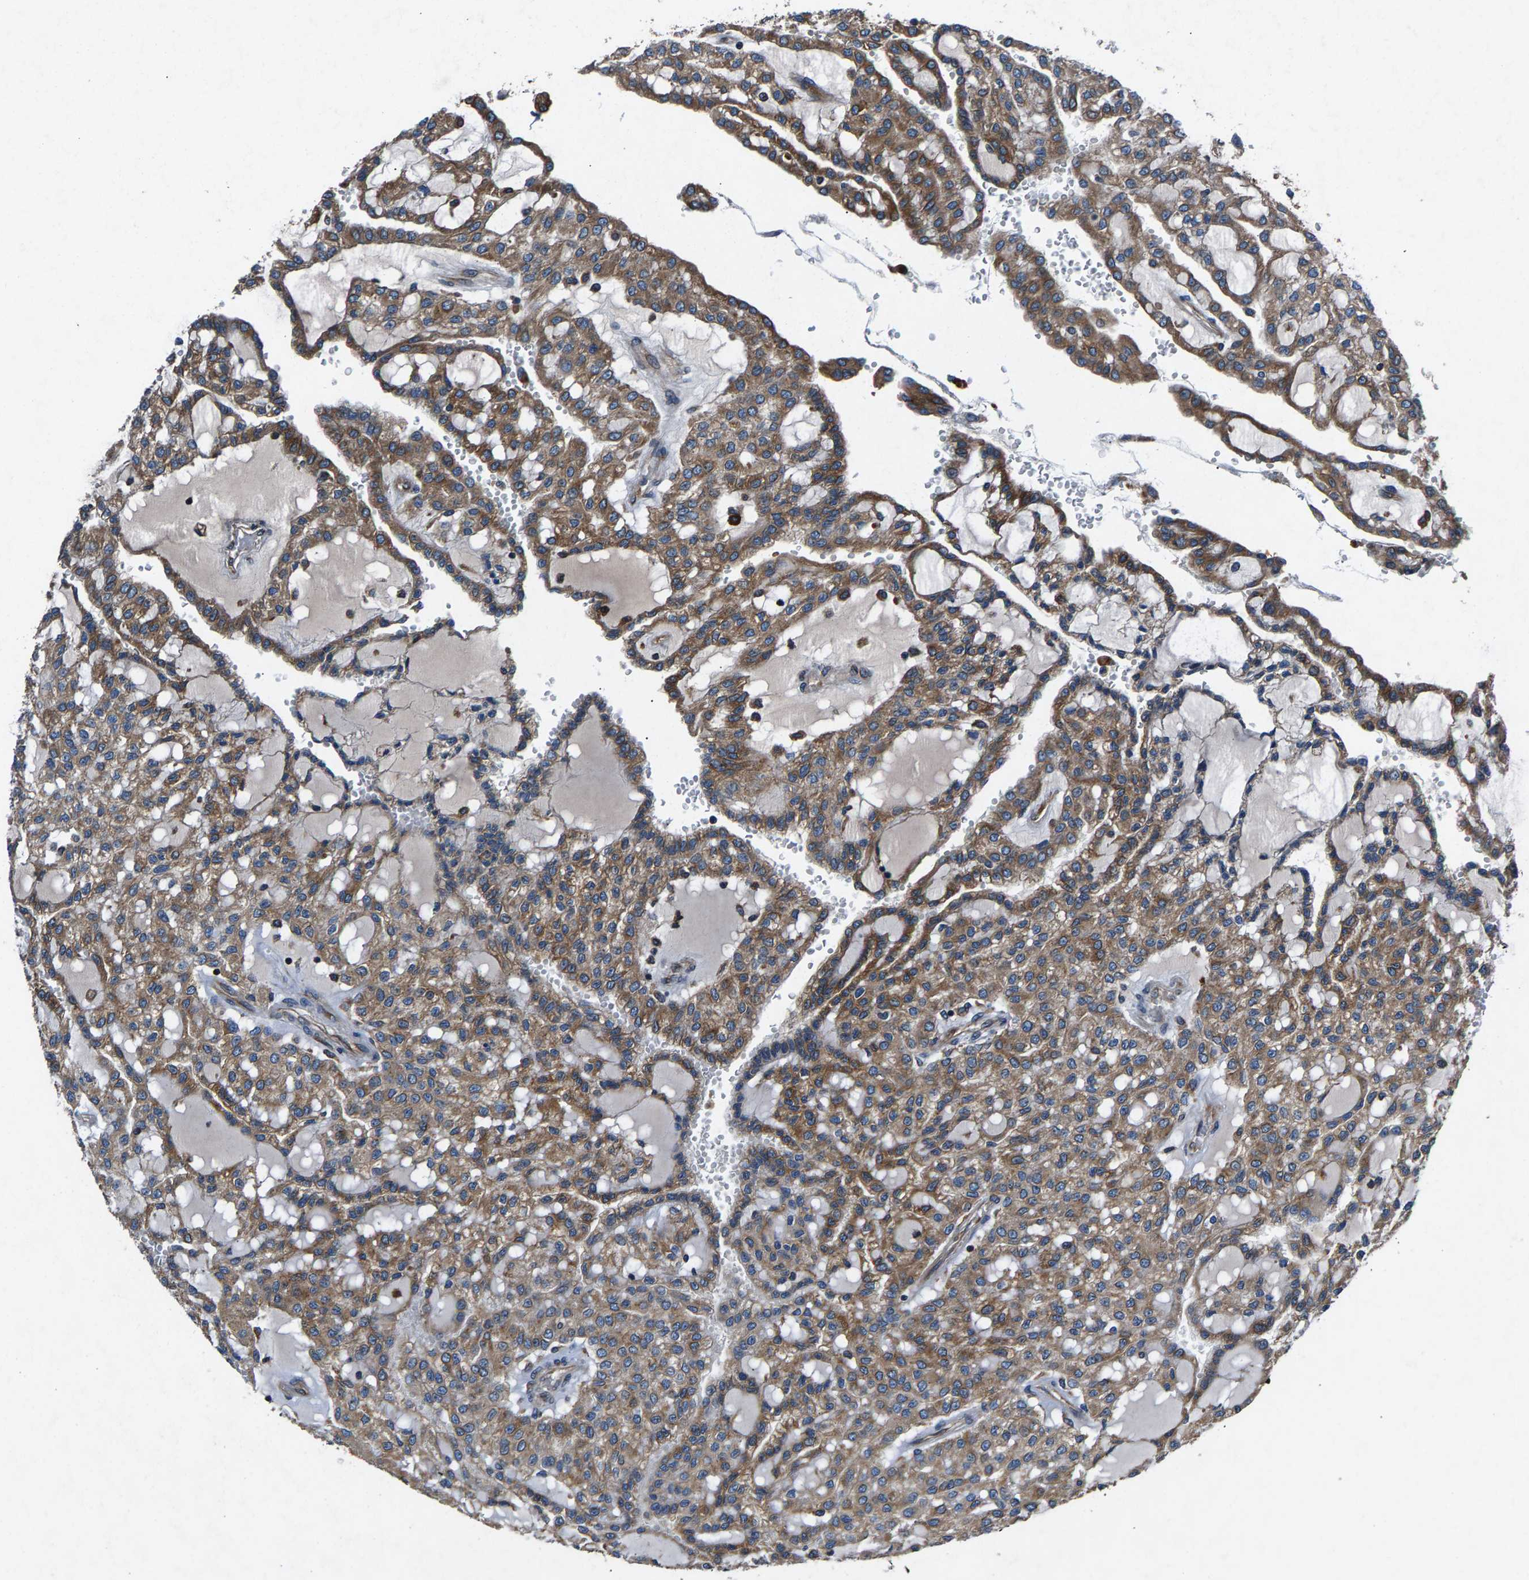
{"staining": {"intensity": "moderate", "quantity": ">75%", "location": "cytoplasmic/membranous"}, "tissue": "renal cancer", "cell_type": "Tumor cells", "image_type": "cancer", "snomed": [{"axis": "morphology", "description": "Adenocarcinoma, NOS"}, {"axis": "topography", "description": "Kidney"}], "caption": "Brown immunohistochemical staining in human renal cancer (adenocarcinoma) demonstrates moderate cytoplasmic/membranous staining in approximately >75% of tumor cells.", "gene": "LPCAT1", "patient": {"sex": "male", "age": 63}}